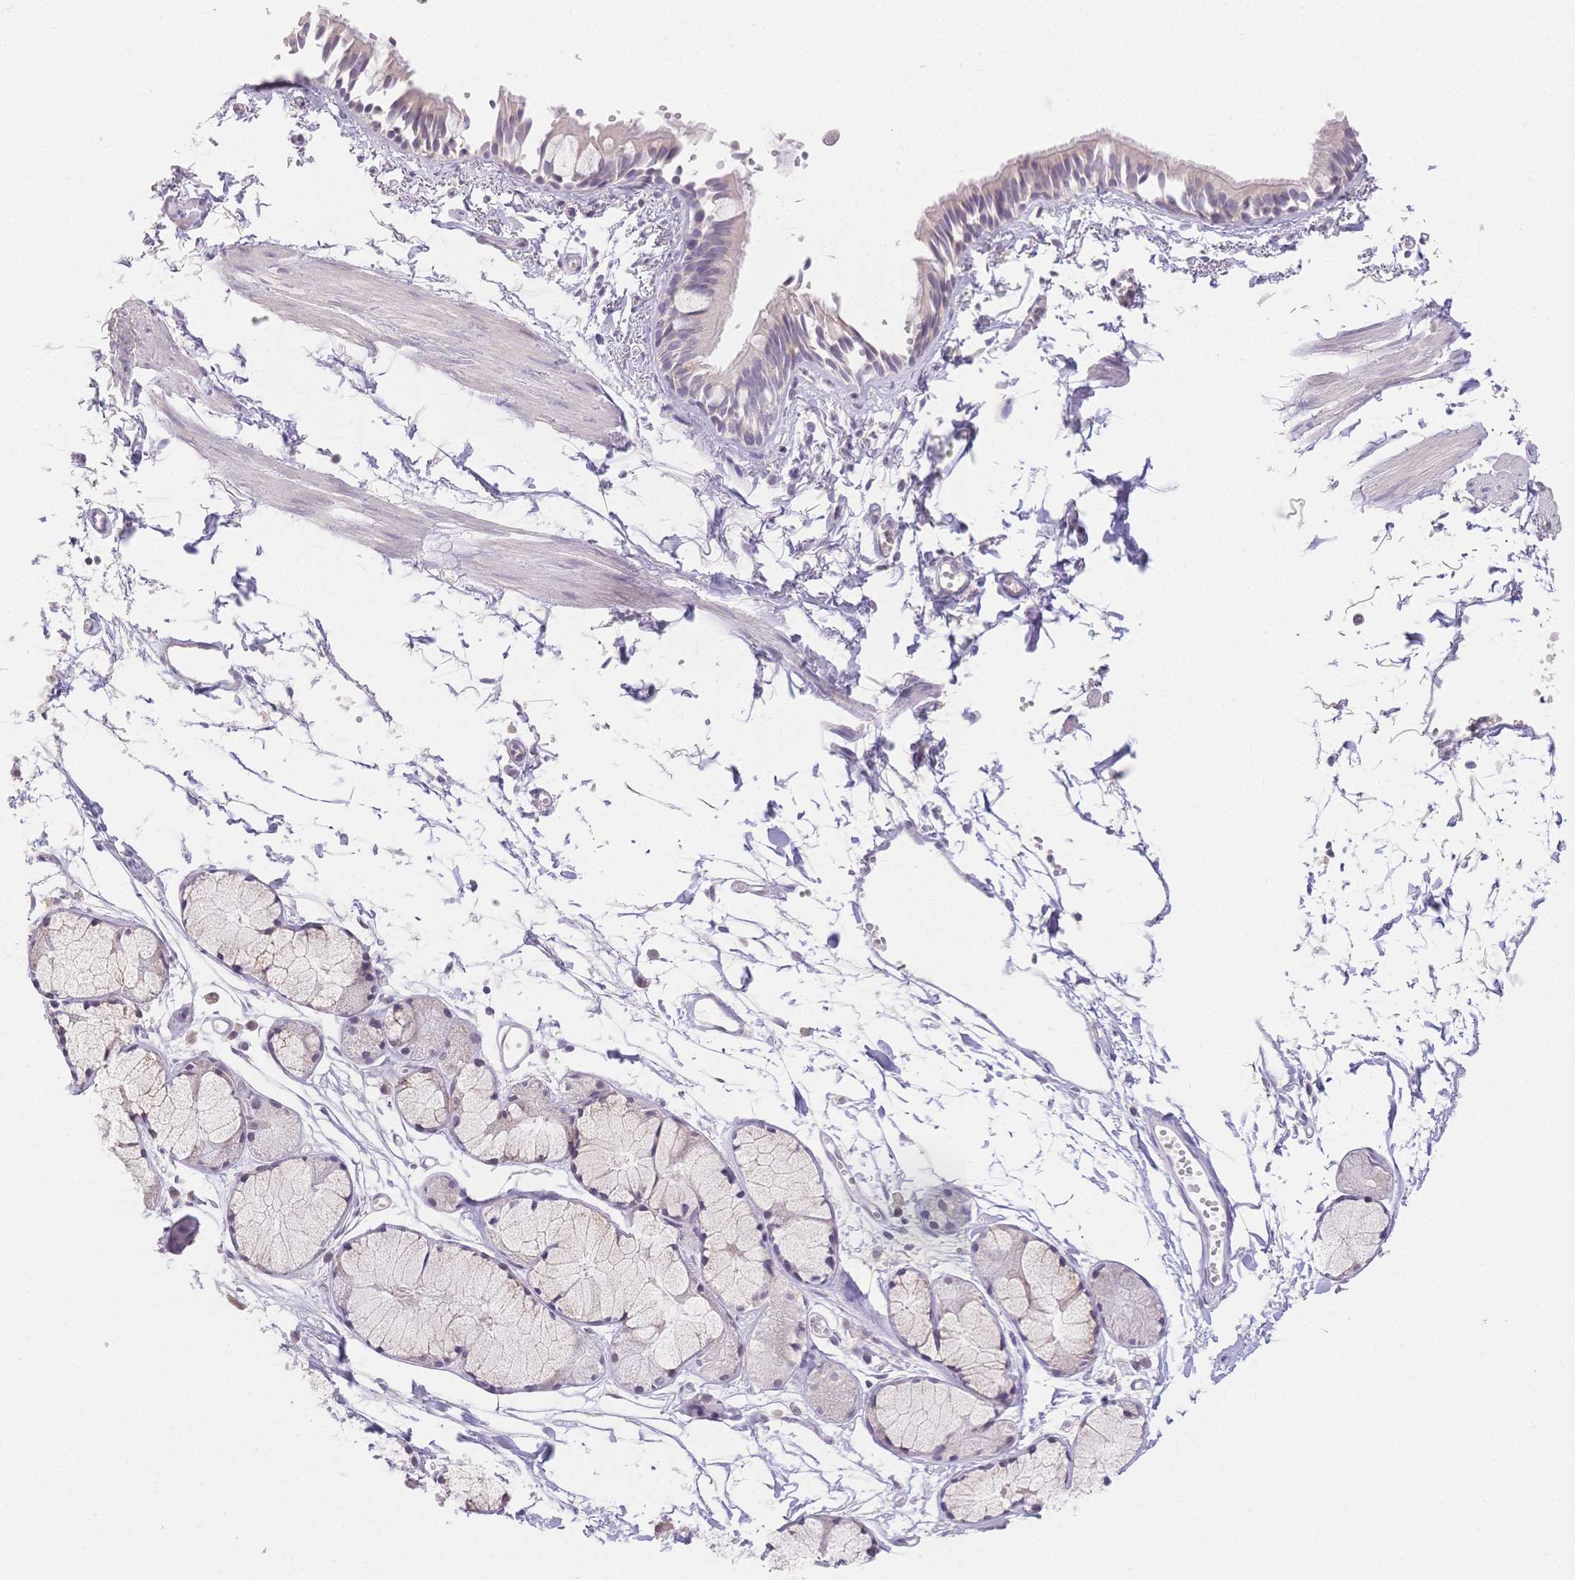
{"staining": {"intensity": "weak", "quantity": "<25%", "location": "cytoplasmic/membranous"}, "tissue": "bronchus", "cell_type": "Respiratory epithelial cells", "image_type": "normal", "snomed": [{"axis": "morphology", "description": "Normal tissue, NOS"}, {"axis": "topography", "description": "Bronchus"}], "caption": "High power microscopy image of an immunohistochemistry micrograph of unremarkable bronchus, revealing no significant expression in respiratory epithelial cells.", "gene": "SUV39H2", "patient": {"sex": "female", "age": 59}}